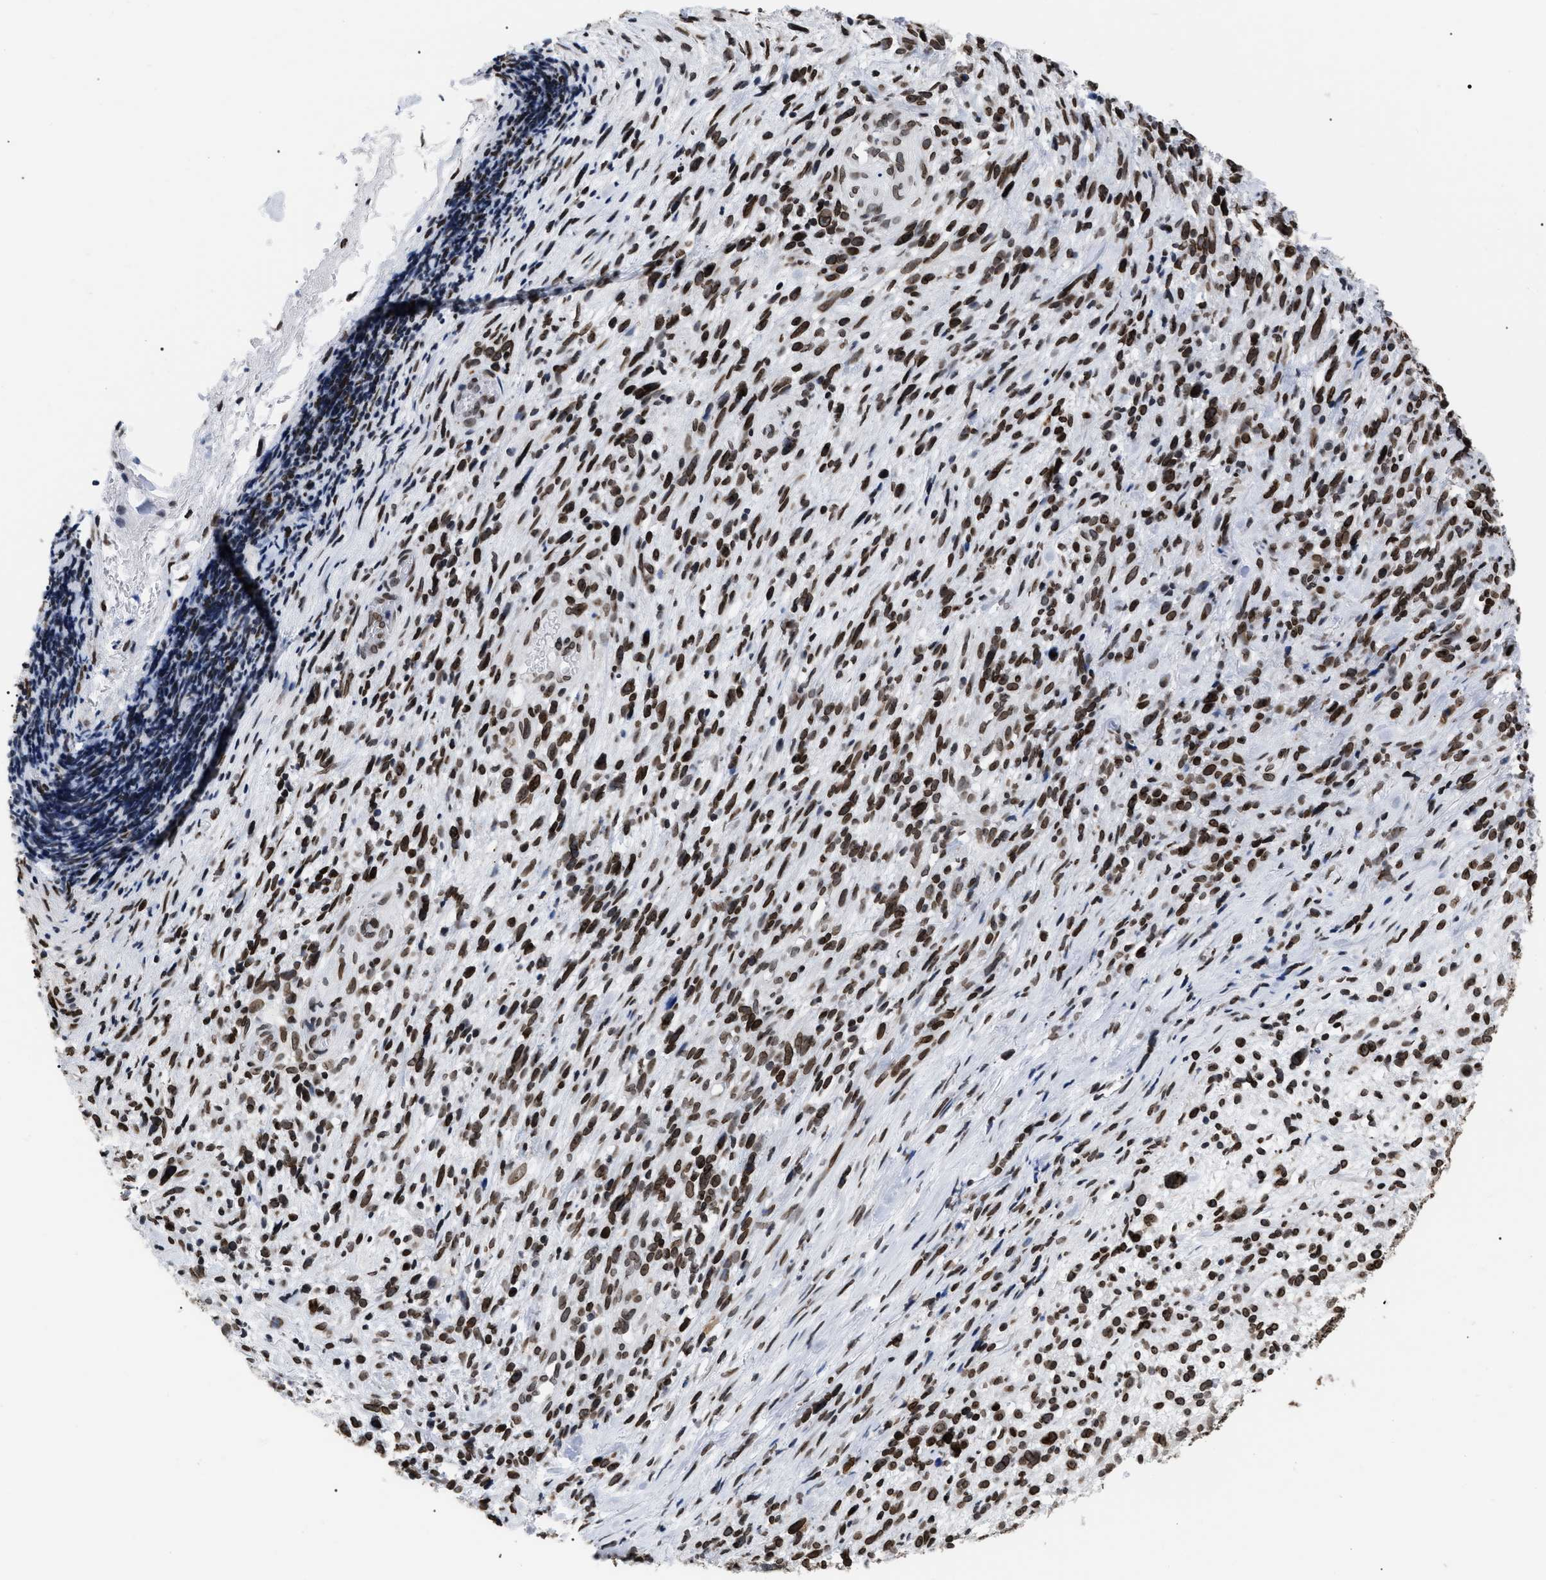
{"staining": {"intensity": "moderate", "quantity": ">75%", "location": "cytoplasmic/membranous,nuclear"}, "tissue": "melanoma", "cell_type": "Tumor cells", "image_type": "cancer", "snomed": [{"axis": "morphology", "description": "Malignant melanoma, NOS"}, {"axis": "topography", "description": "Skin"}], "caption": "Brown immunohistochemical staining in human malignant melanoma exhibits moderate cytoplasmic/membranous and nuclear expression in approximately >75% of tumor cells.", "gene": "TPR", "patient": {"sex": "female", "age": 55}}